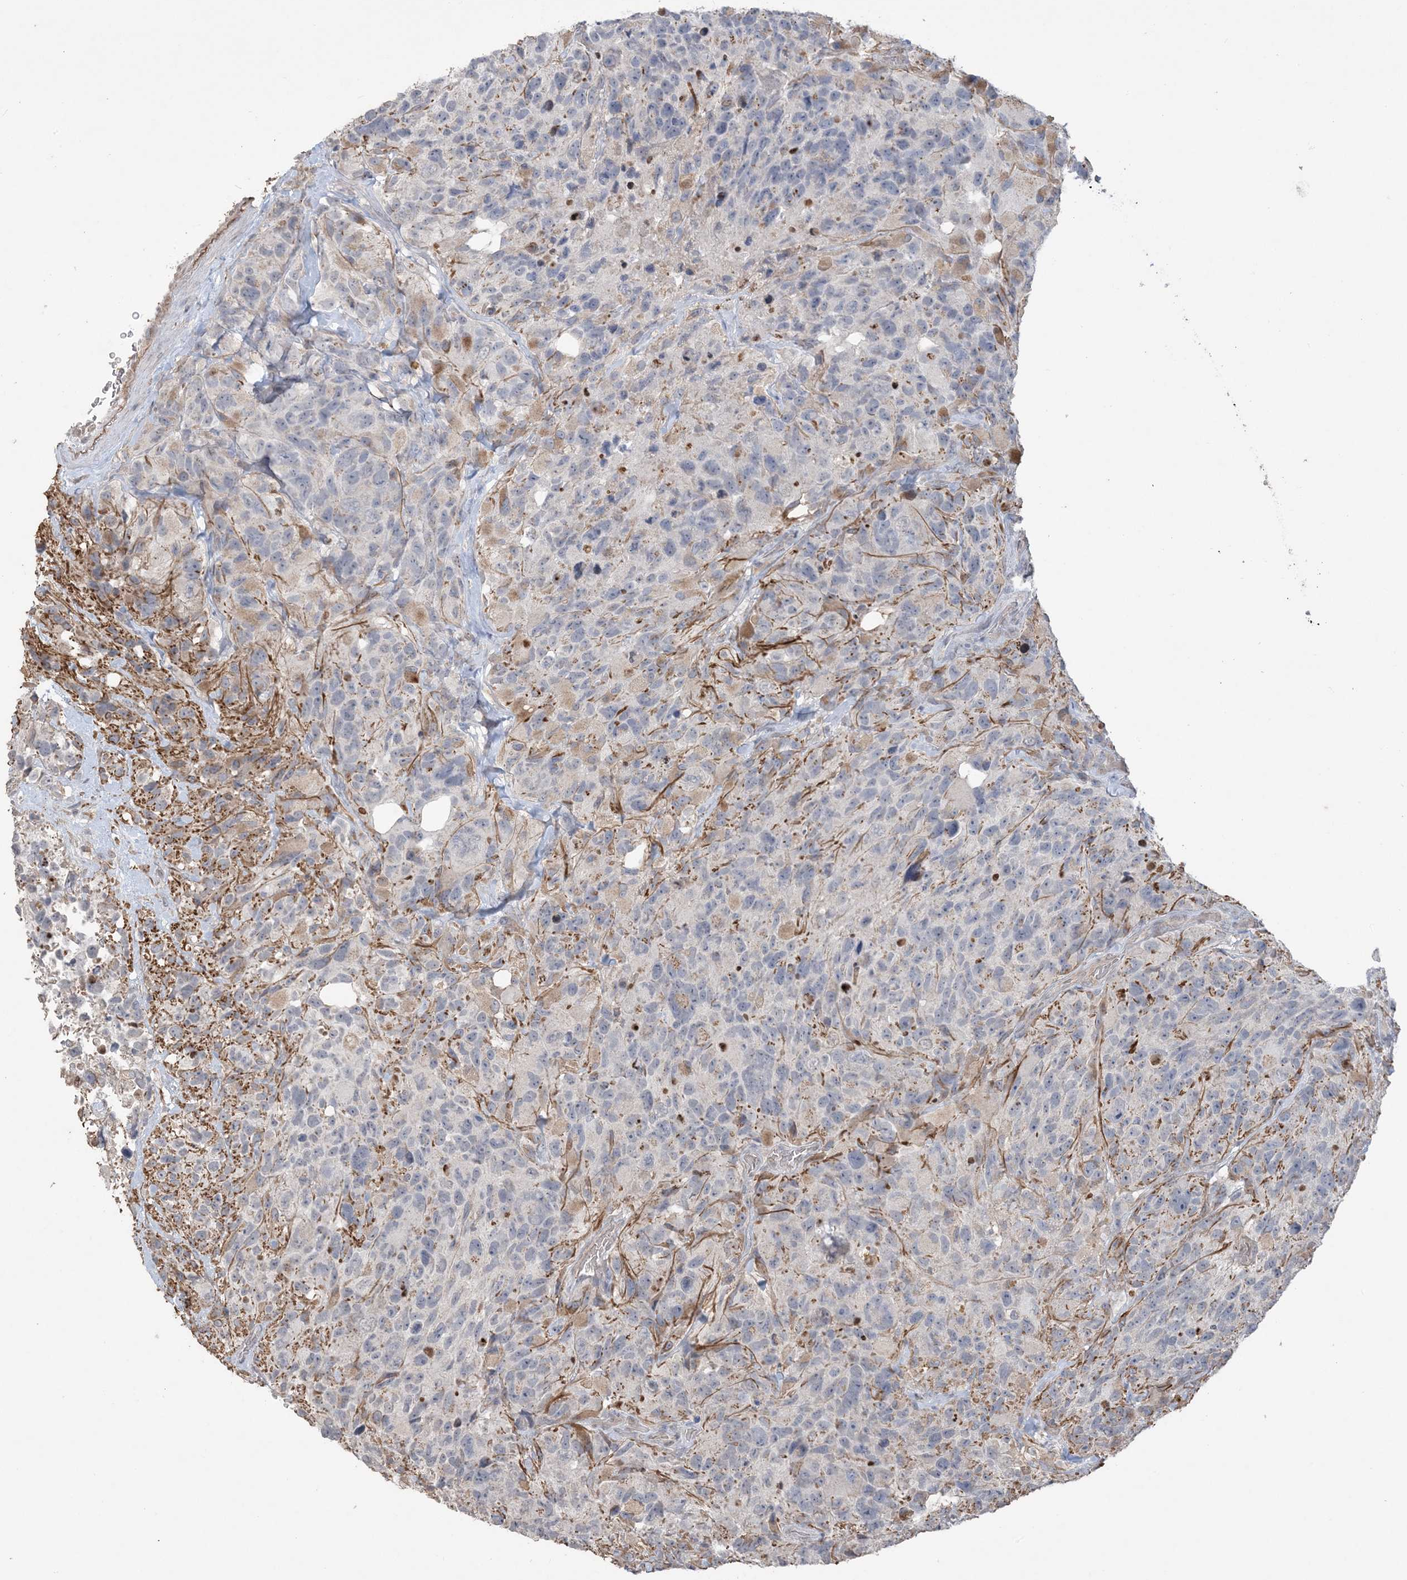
{"staining": {"intensity": "weak", "quantity": "<25%", "location": "cytoplasmic/membranous"}, "tissue": "glioma", "cell_type": "Tumor cells", "image_type": "cancer", "snomed": [{"axis": "morphology", "description": "Glioma, malignant, High grade"}, {"axis": "topography", "description": "Brain"}], "caption": "Tumor cells are negative for protein expression in human glioma.", "gene": "XRN1", "patient": {"sex": "male", "age": 69}}